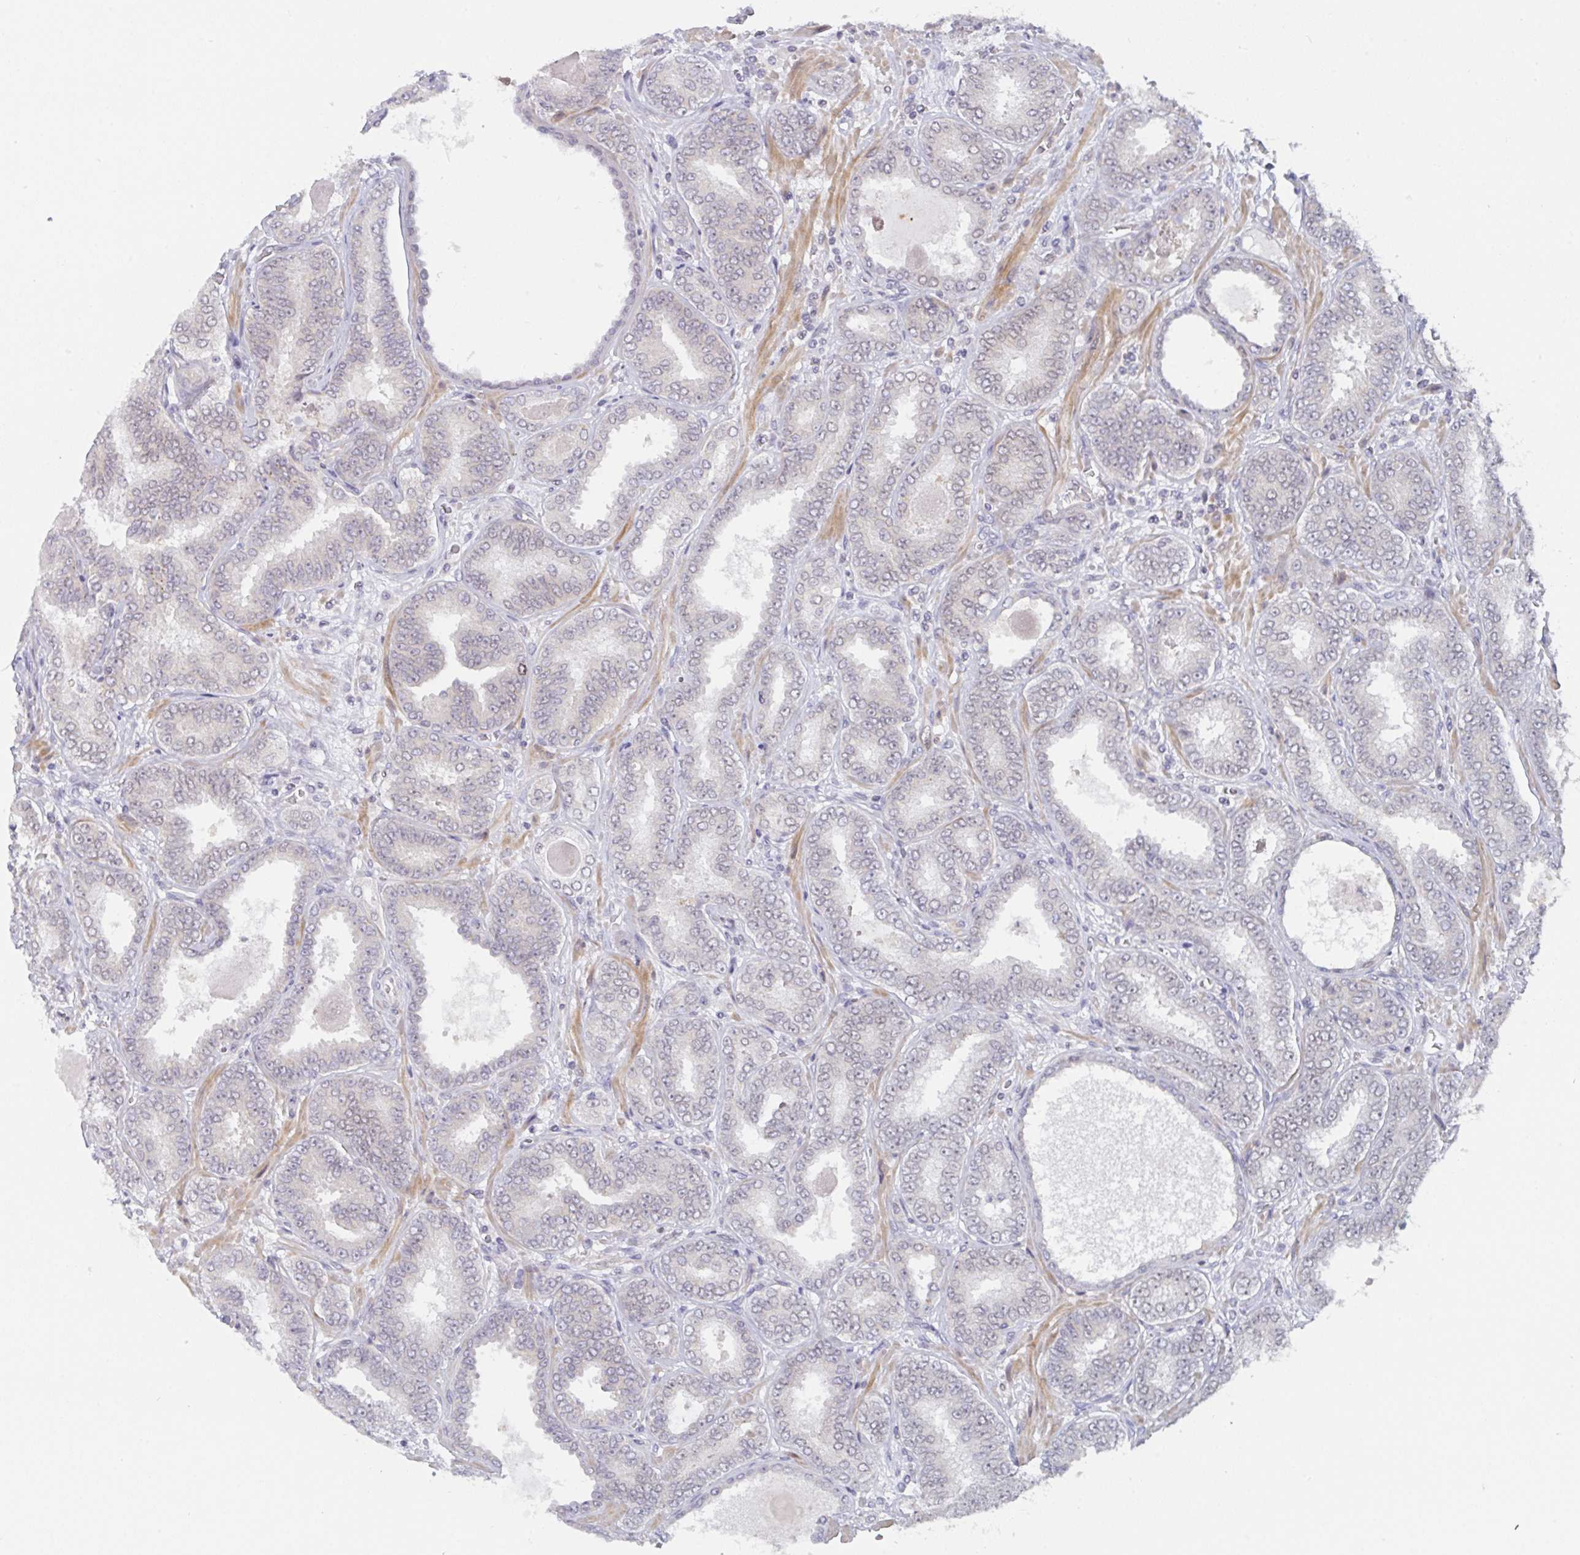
{"staining": {"intensity": "weak", "quantity": "<25%", "location": "nuclear"}, "tissue": "prostate cancer", "cell_type": "Tumor cells", "image_type": "cancer", "snomed": [{"axis": "morphology", "description": "Adenocarcinoma, High grade"}, {"axis": "topography", "description": "Prostate"}], "caption": "A histopathology image of prostate cancer stained for a protein demonstrates no brown staining in tumor cells.", "gene": "RBM18", "patient": {"sex": "male", "age": 72}}